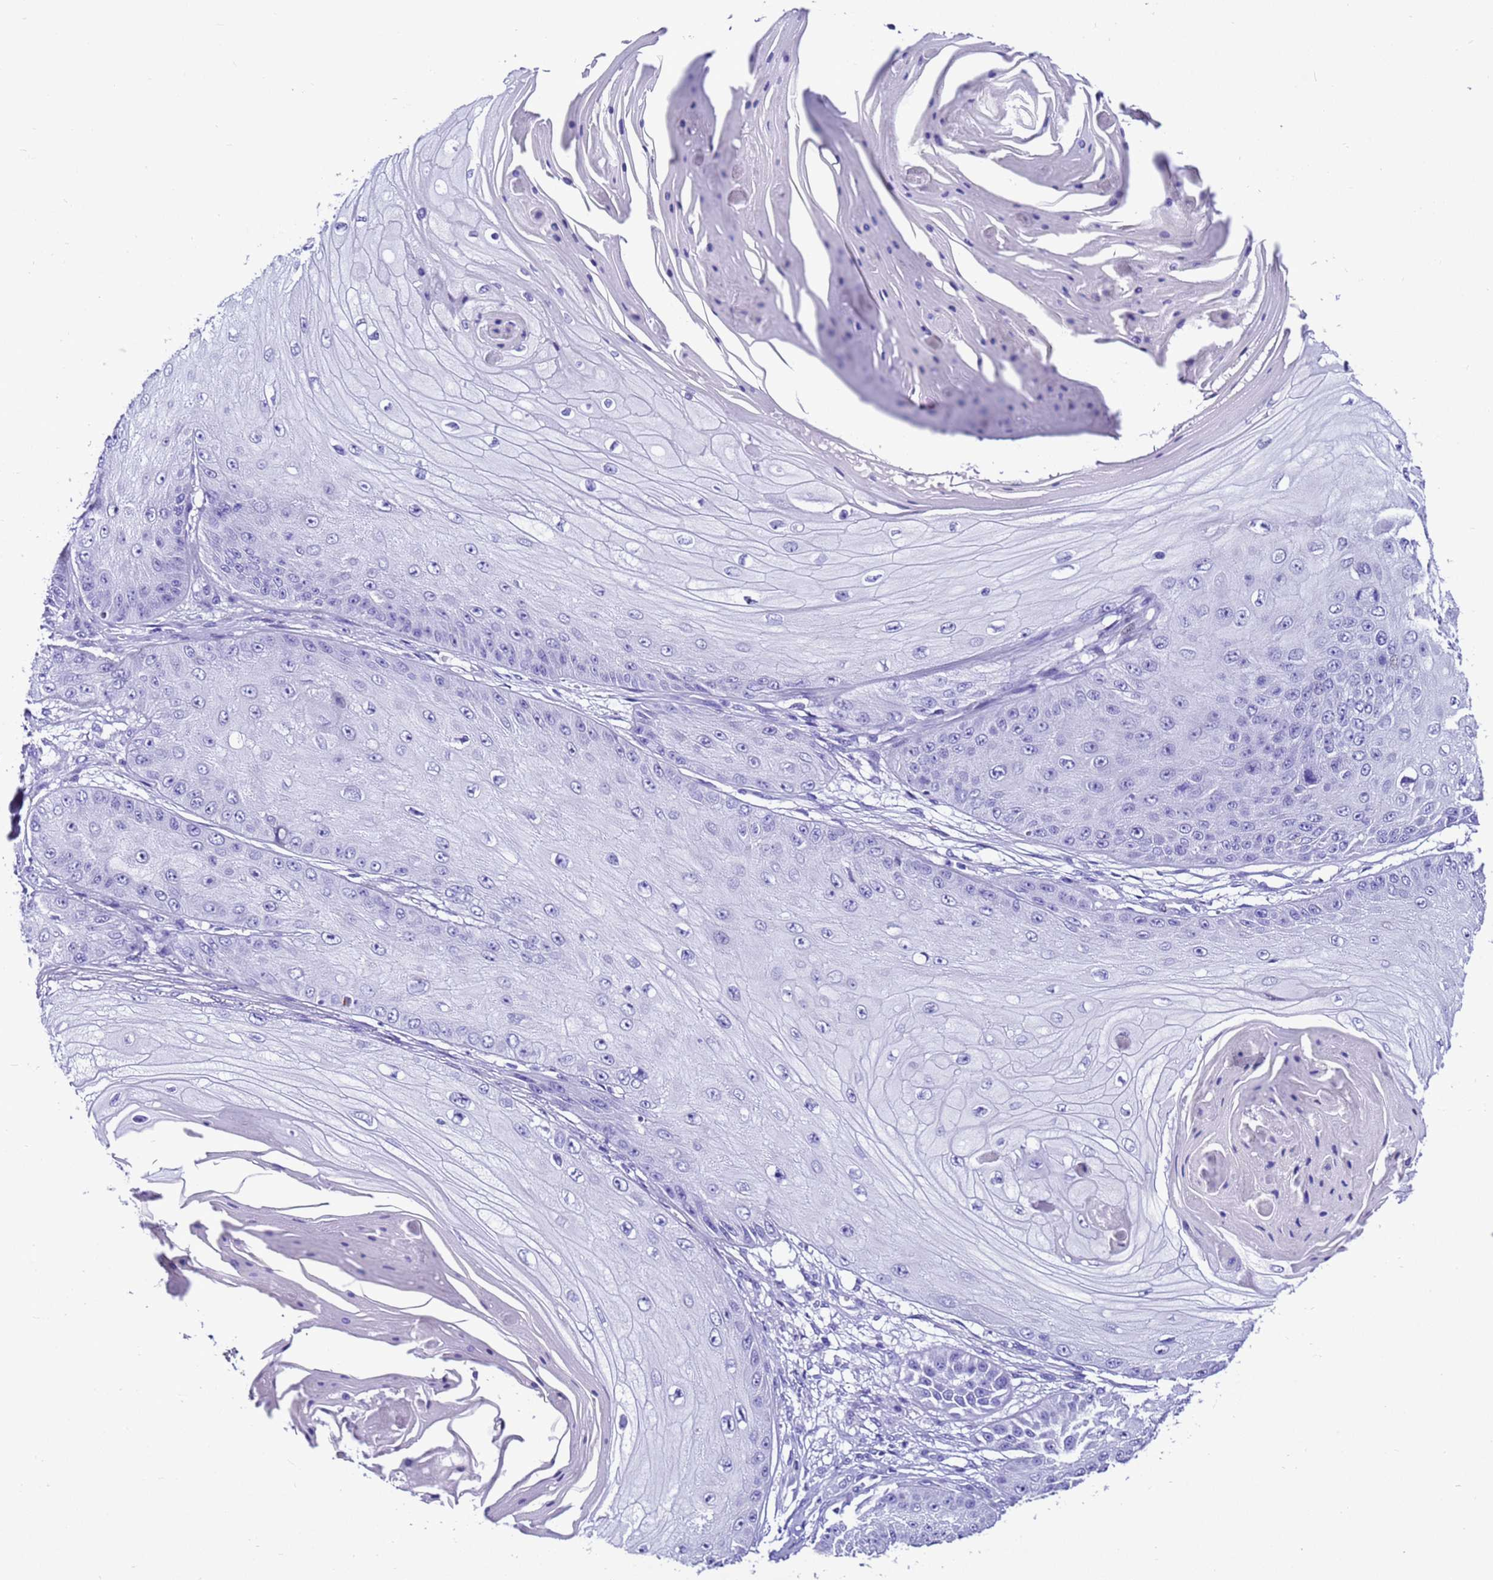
{"staining": {"intensity": "negative", "quantity": "none", "location": "none"}, "tissue": "skin cancer", "cell_type": "Tumor cells", "image_type": "cancer", "snomed": [{"axis": "morphology", "description": "Squamous cell carcinoma, NOS"}, {"axis": "topography", "description": "Skin"}], "caption": "This is an IHC histopathology image of skin cancer (squamous cell carcinoma). There is no expression in tumor cells.", "gene": "ZNF417", "patient": {"sex": "male", "age": 70}}